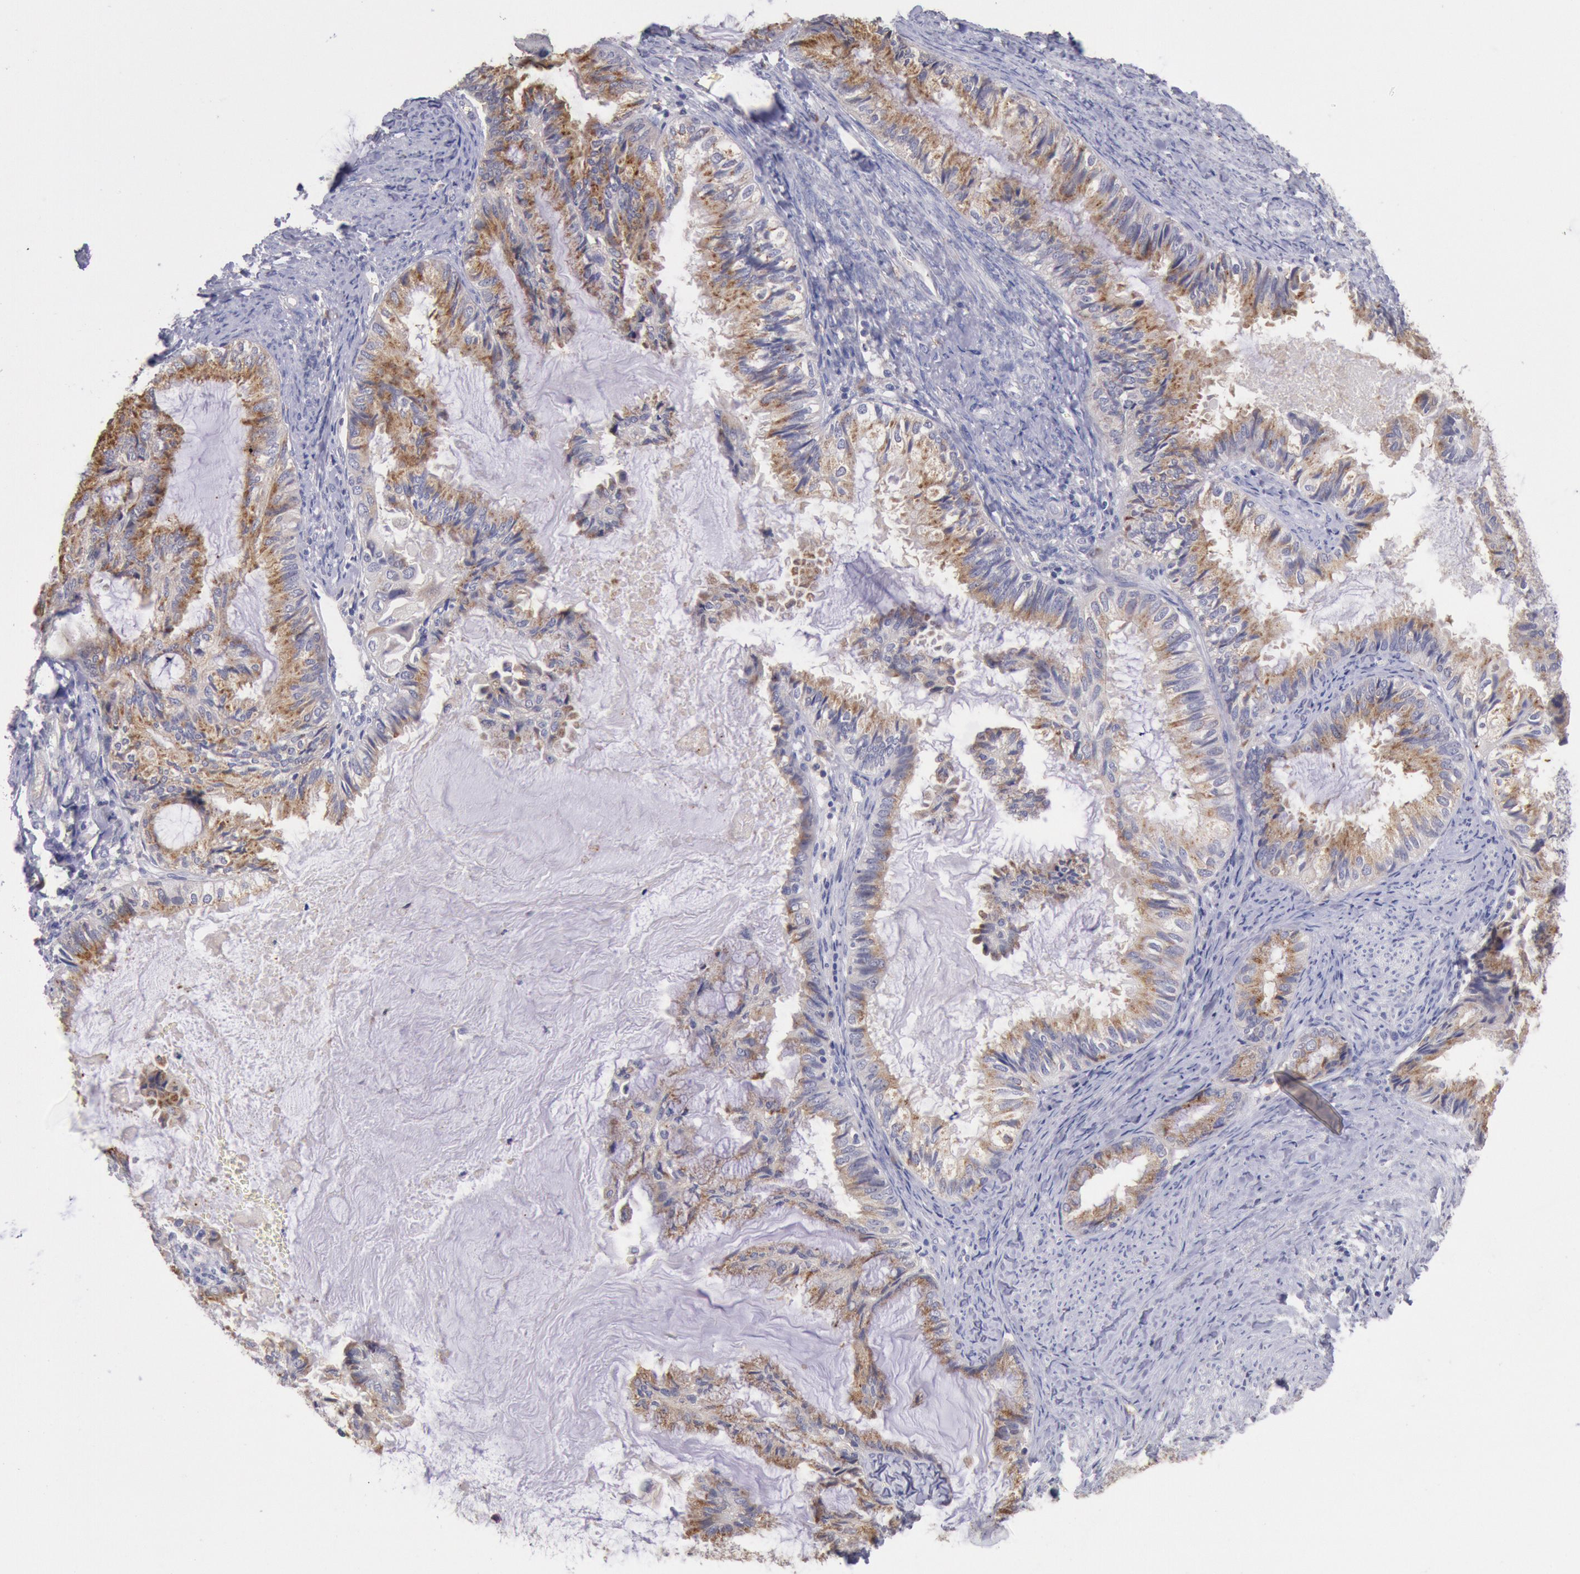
{"staining": {"intensity": "moderate", "quantity": "25%-75%", "location": "cytoplasmic/membranous"}, "tissue": "endometrial cancer", "cell_type": "Tumor cells", "image_type": "cancer", "snomed": [{"axis": "morphology", "description": "Adenocarcinoma, NOS"}, {"axis": "topography", "description": "Endometrium"}], "caption": "Adenocarcinoma (endometrial) was stained to show a protein in brown. There is medium levels of moderate cytoplasmic/membranous staining in approximately 25%-75% of tumor cells.", "gene": "GAL3ST1", "patient": {"sex": "female", "age": 86}}